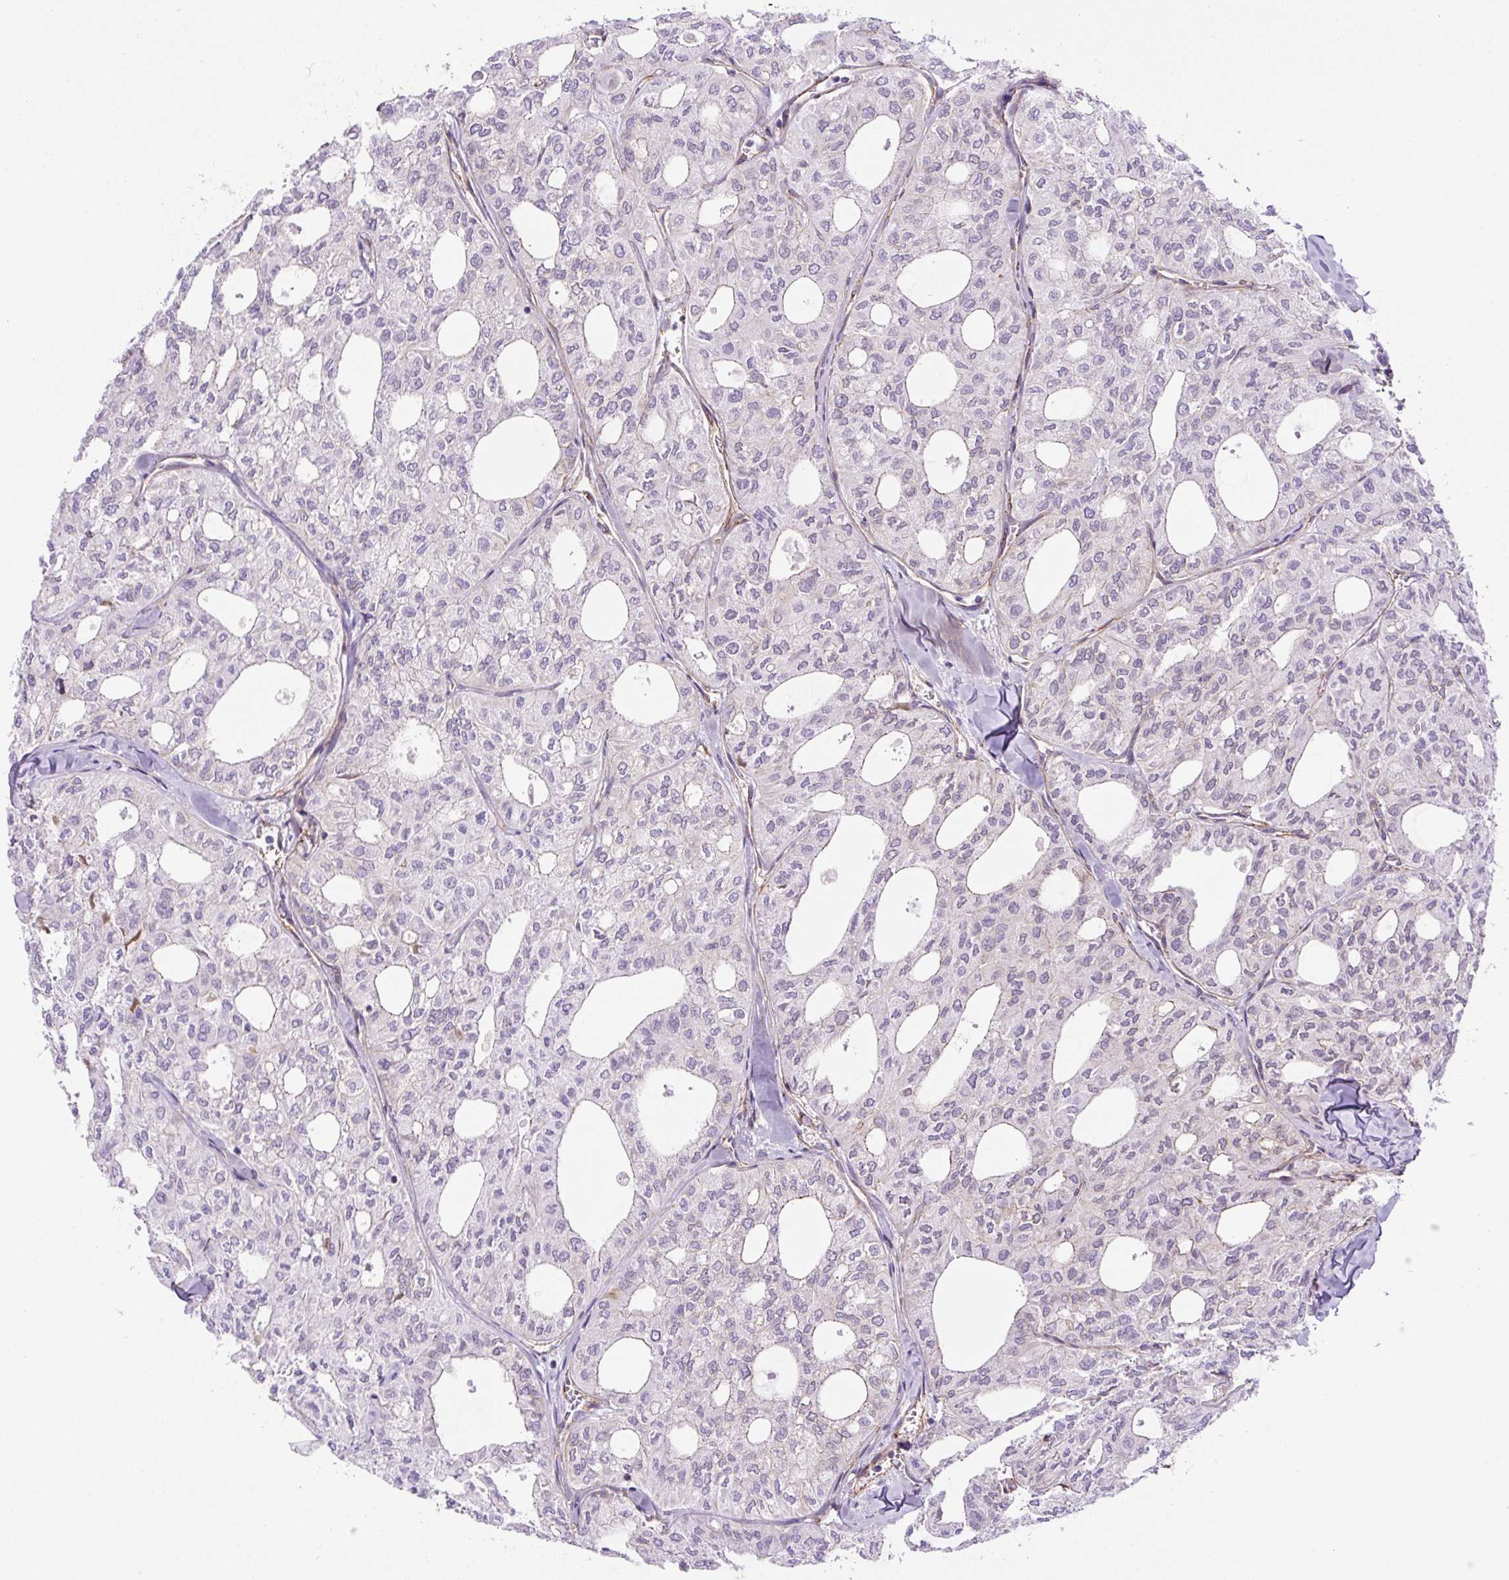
{"staining": {"intensity": "negative", "quantity": "none", "location": "none"}, "tissue": "thyroid cancer", "cell_type": "Tumor cells", "image_type": "cancer", "snomed": [{"axis": "morphology", "description": "Follicular adenoma carcinoma, NOS"}, {"axis": "topography", "description": "Thyroid gland"}], "caption": "Immunohistochemistry micrograph of neoplastic tissue: thyroid cancer (follicular adenoma carcinoma) stained with DAB demonstrates no significant protein positivity in tumor cells.", "gene": "MYO5C", "patient": {"sex": "male", "age": 75}}